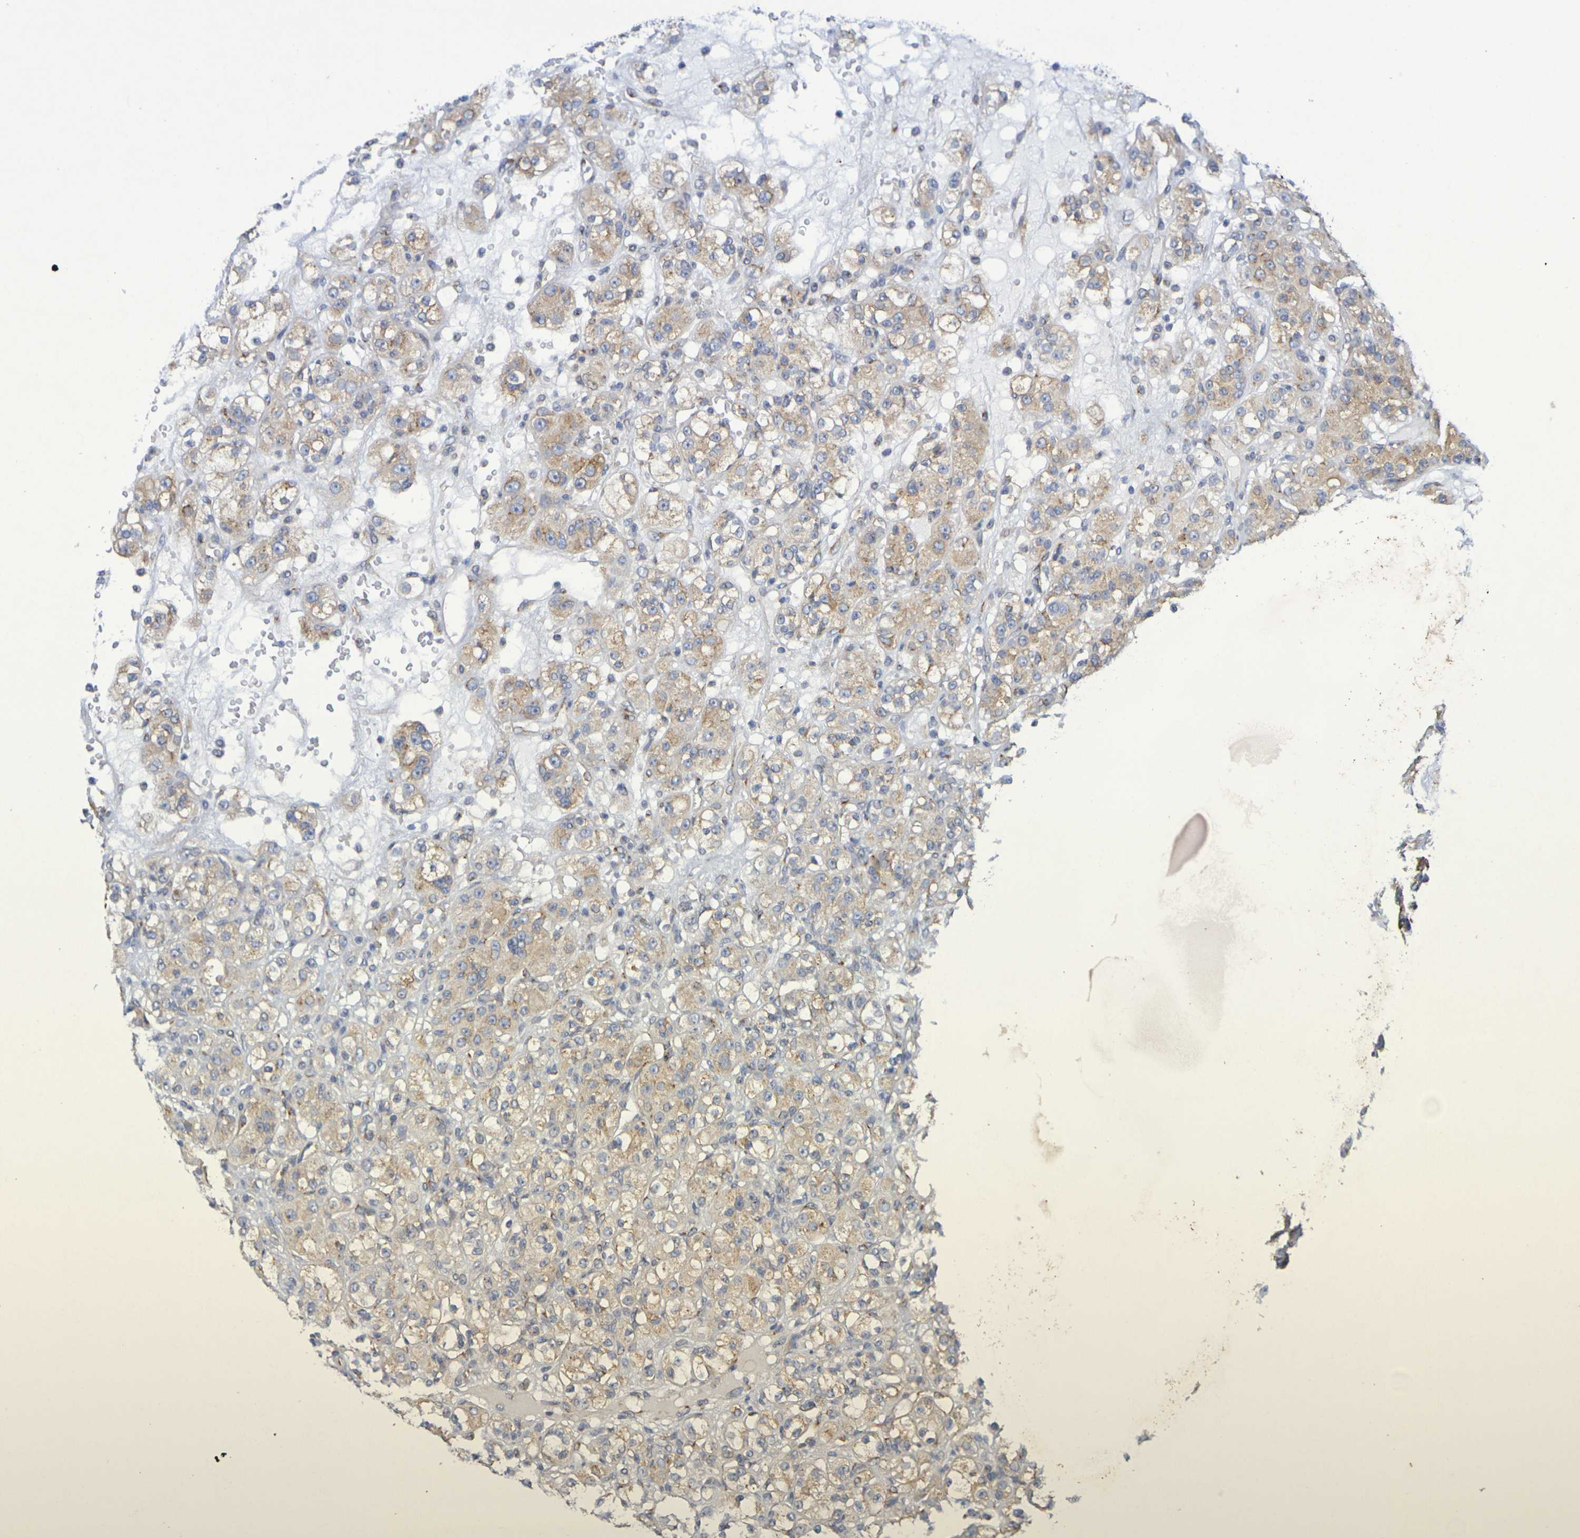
{"staining": {"intensity": "moderate", "quantity": ">75%", "location": "cytoplasmic/membranous"}, "tissue": "renal cancer", "cell_type": "Tumor cells", "image_type": "cancer", "snomed": [{"axis": "morphology", "description": "Normal tissue, NOS"}, {"axis": "morphology", "description": "Adenocarcinoma, NOS"}, {"axis": "topography", "description": "Kidney"}], "caption": "Human renal cancer stained for a protein (brown) reveals moderate cytoplasmic/membranous positive staining in approximately >75% of tumor cells.", "gene": "DCP2", "patient": {"sex": "male", "age": 61}}